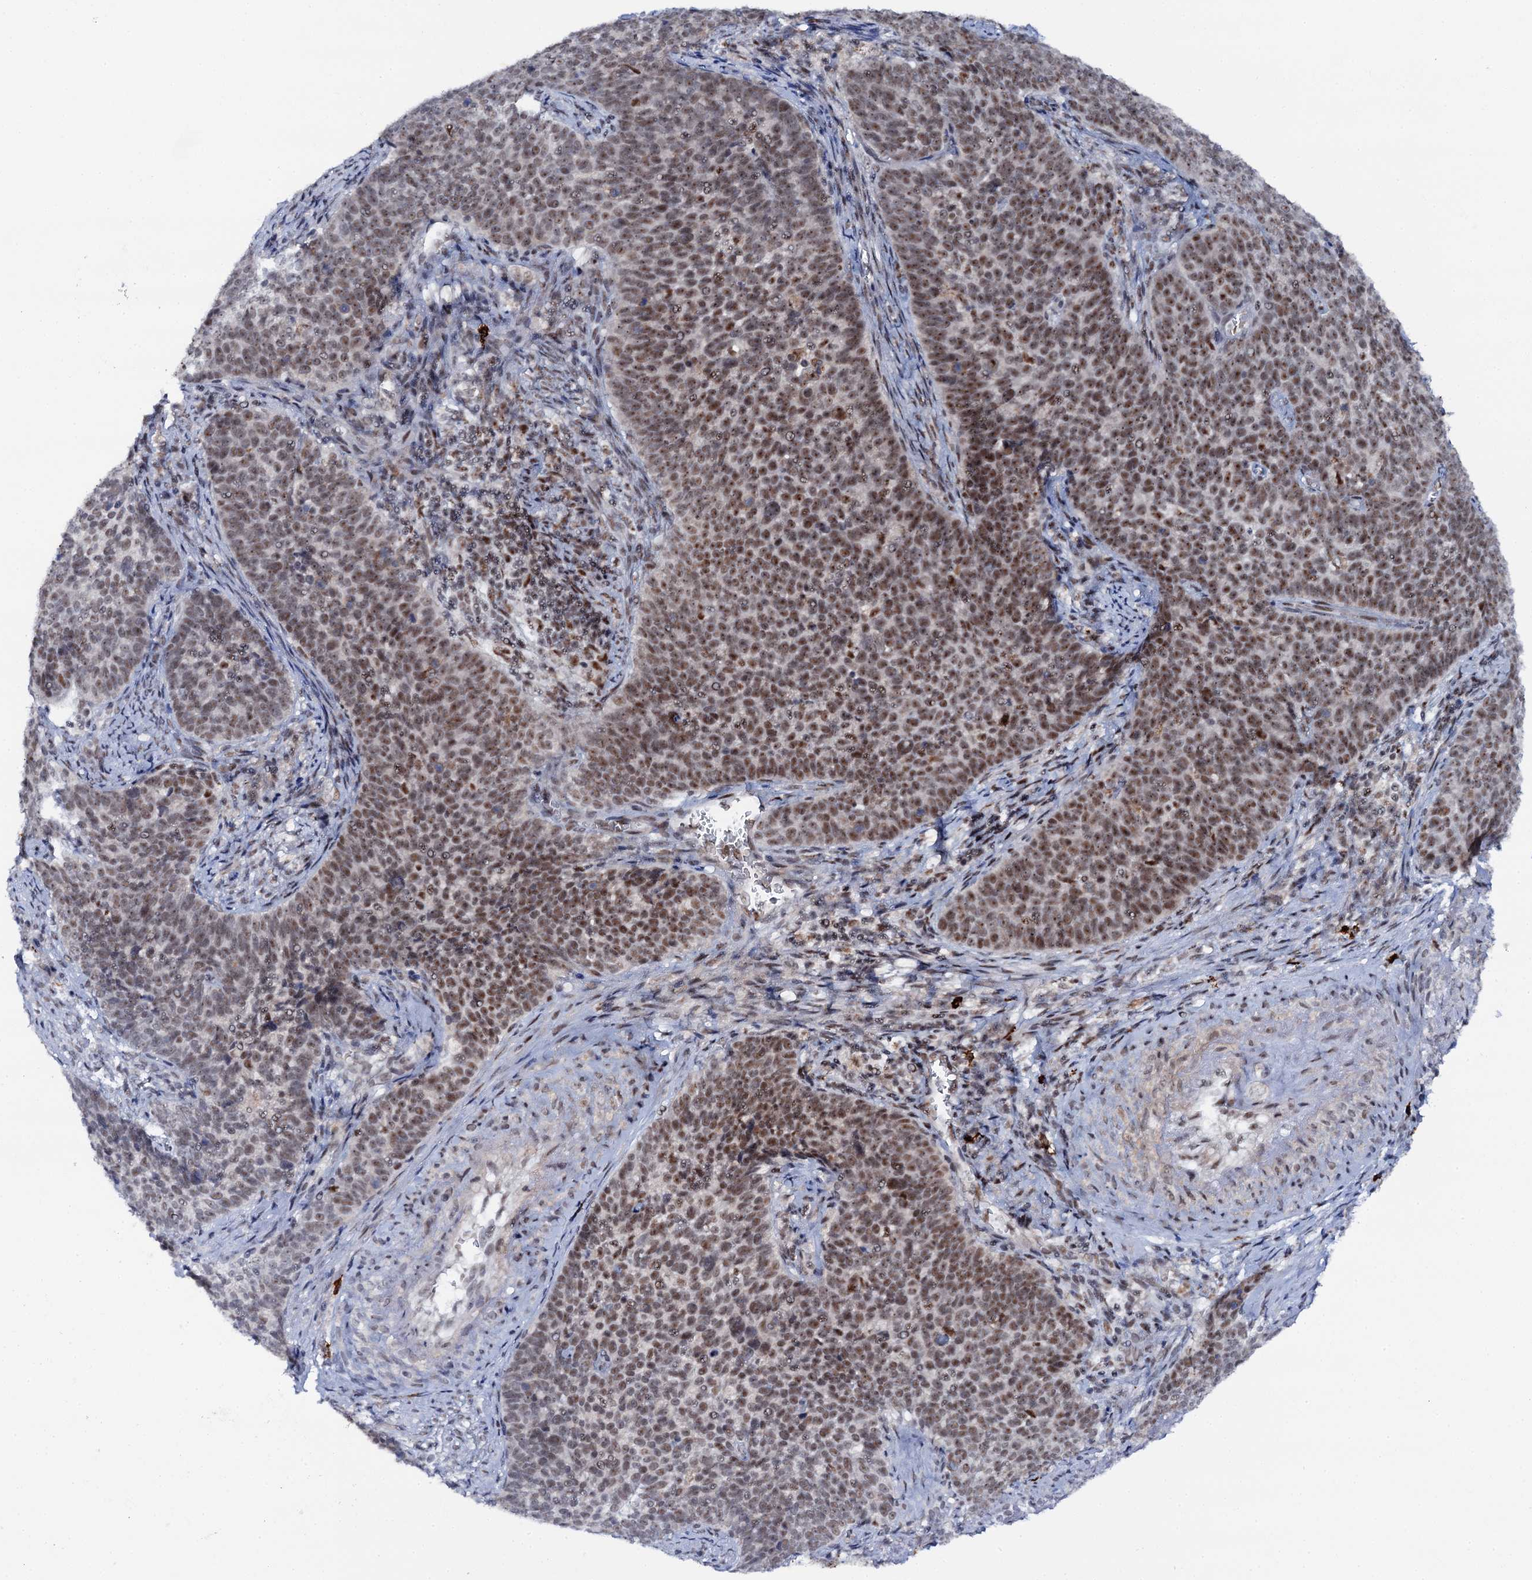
{"staining": {"intensity": "moderate", "quantity": ">75%", "location": "nuclear"}, "tissue": "cervical cancer", "cell_type": "Tumor cells", "image_type": "cancer", "snomed": [{"axis": "morphology", "description": "Squamous cell carcinoma, NOS"}, {"axis": "topography", "description": "Cervix"}], "caption": "Moderate nuclear protein staining is appreciated in about >75% of tumor cells in cervical cancer (squamous cell carcinoma). (brown staining indicates protein expression, while blue staining denotes nuclei).", "gene": "BUD13", "patient": {"sex": "female", "age": 39}}